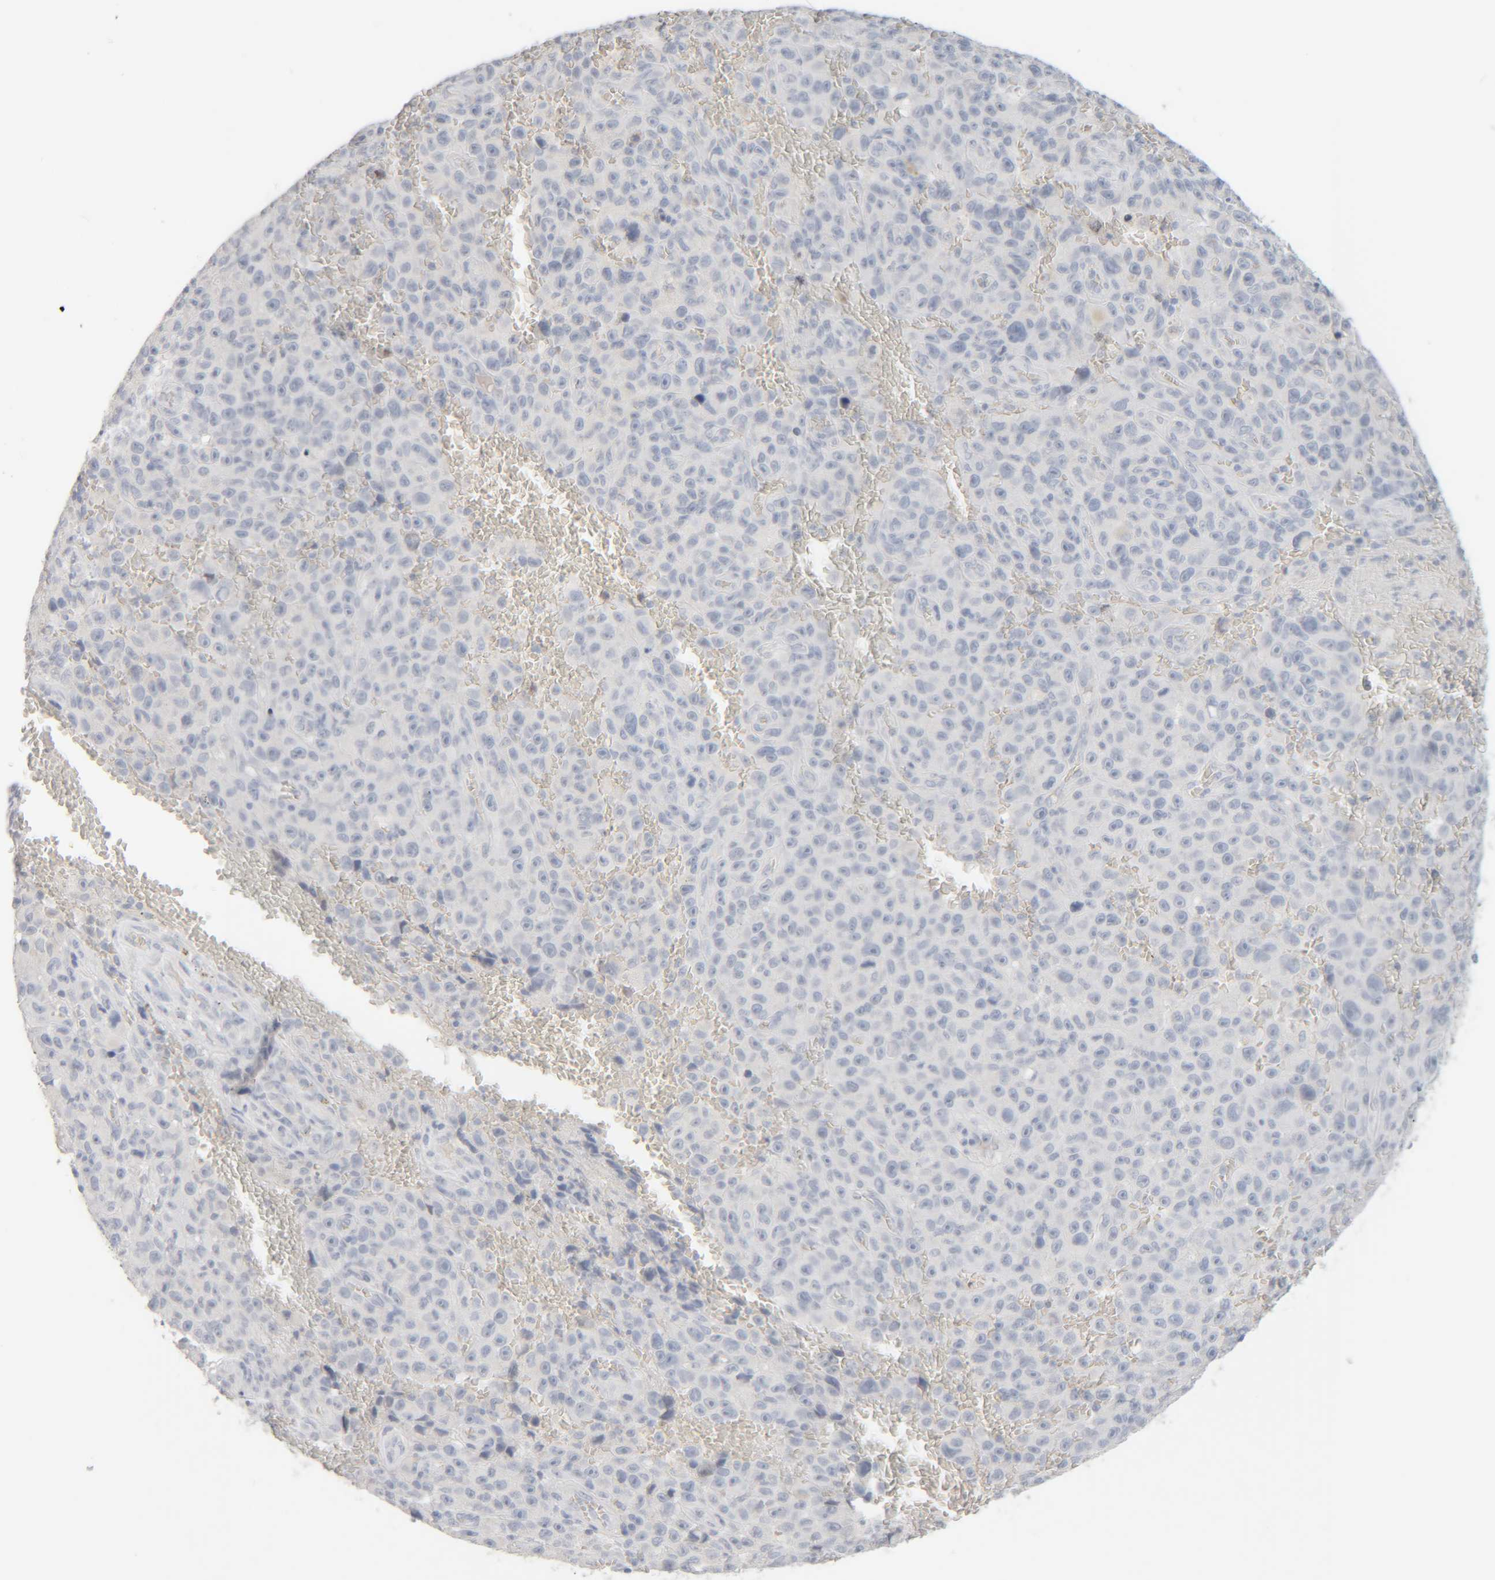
{"staining": {"intensity": "negative", "quantity": "none", "location": "none"}, "tissue": "melanoma", "cell_type": "Tumor cells", "image_type": "cancer", "snomed": [{"axis": "morphology", "description": "Malignant melanoma, NOS"}, {"axis": "topography", "description": "Skin"}], "caption": "Tumor cells are negative for protein expression in human melanoma. (DAB immunohistochemistry visualized using brightfield microscopy, high magnification).", "gene": "RIDA", "patient": {"sex": "female", "age": 82}}